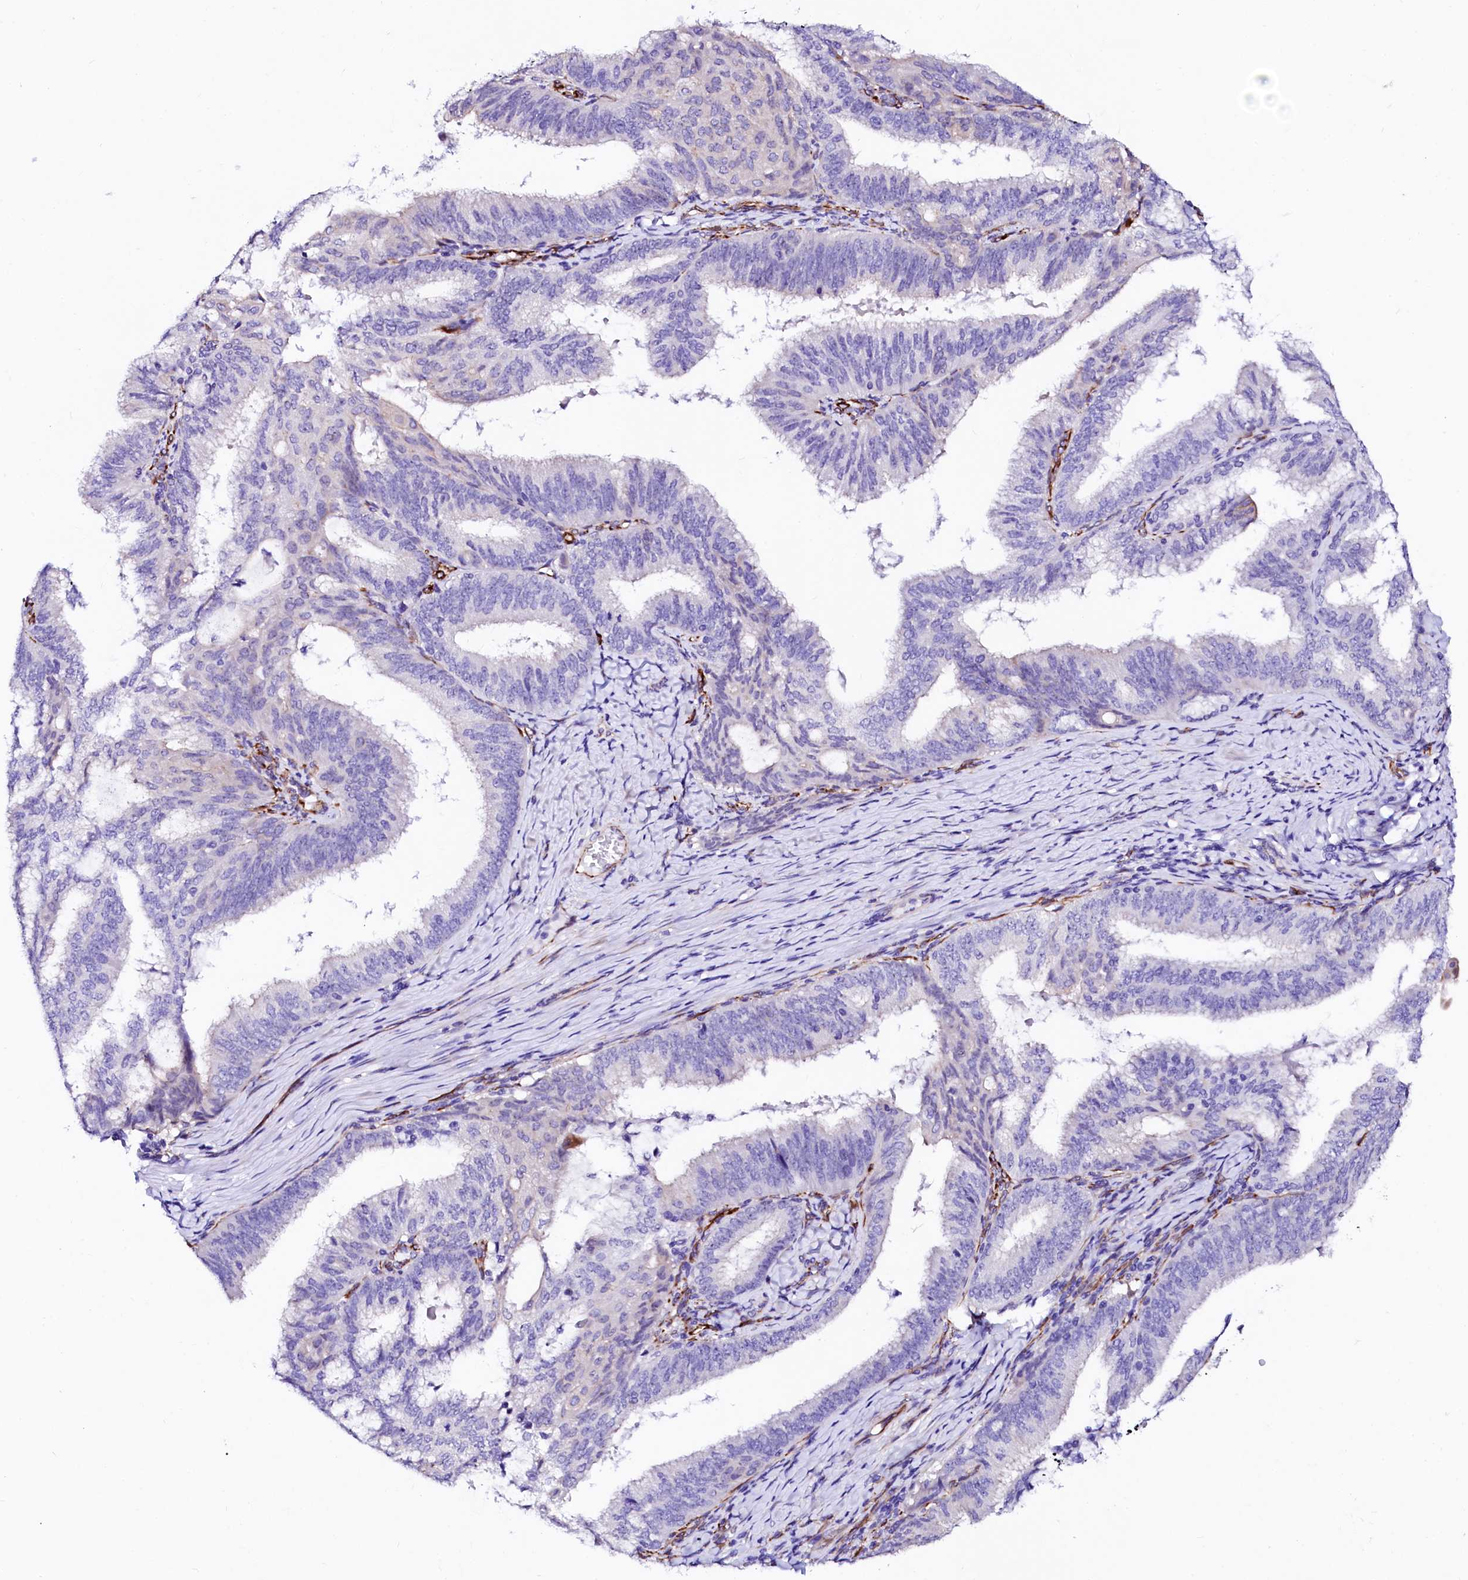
{"staining": {"intensity": "negative", "quantity": "none", "location": "none"}, "tissue": "endometrial cancer", "cell_type": "Tumor cells", "image_type": "cancer", "snomed": [{"axis": "morphology", "description": "Adenocarcinoma, NOS"}, {"axis": "topography", "description": "Endometrium"}], "caption": "Tumor cells show no significant protein staining in endometrial cancer (adenocarcinoma).", "gene": "SFR1", "patient": {"sex": "female", "age": 49}}